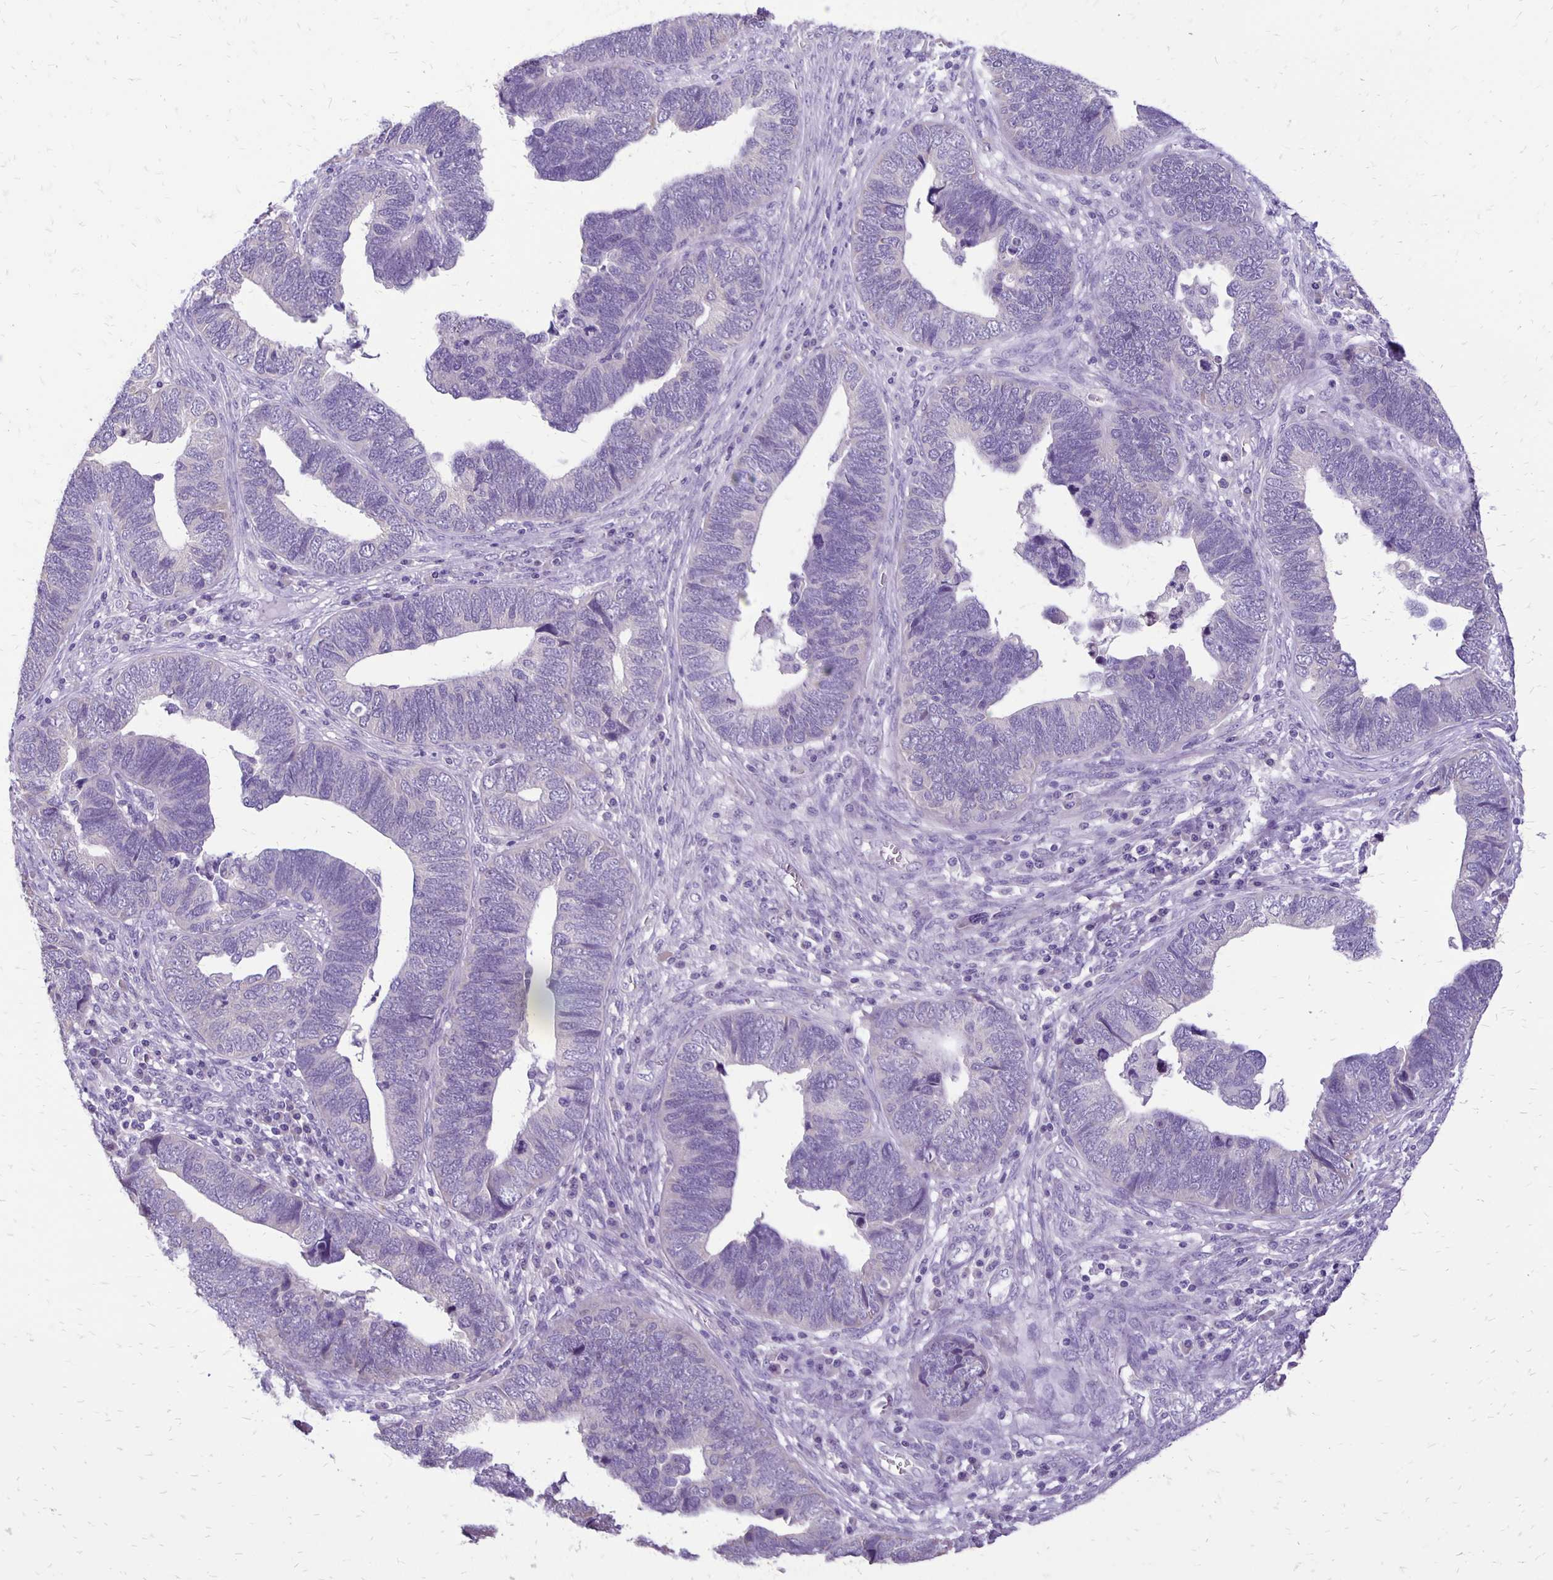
{"staining": {"intensity": "negative", "quantity": "none", "location": "none"}, "tissue": "endometrial cancer", "cell_type": "Tumor cells", "image_type": "cancer", "snomed": [{"axis": "morphology", "description": "Adenocarcinoma, NOS"}, {"axis": "topography", "description": "Endometrium"}], "caption": "Endometrial cancer stained for a protein using immunohistochemistry (IHC) demonstrates no staining tumor cells.", "gene": "ANKRD45", "patient": {"sex": "female", "age": 79}}